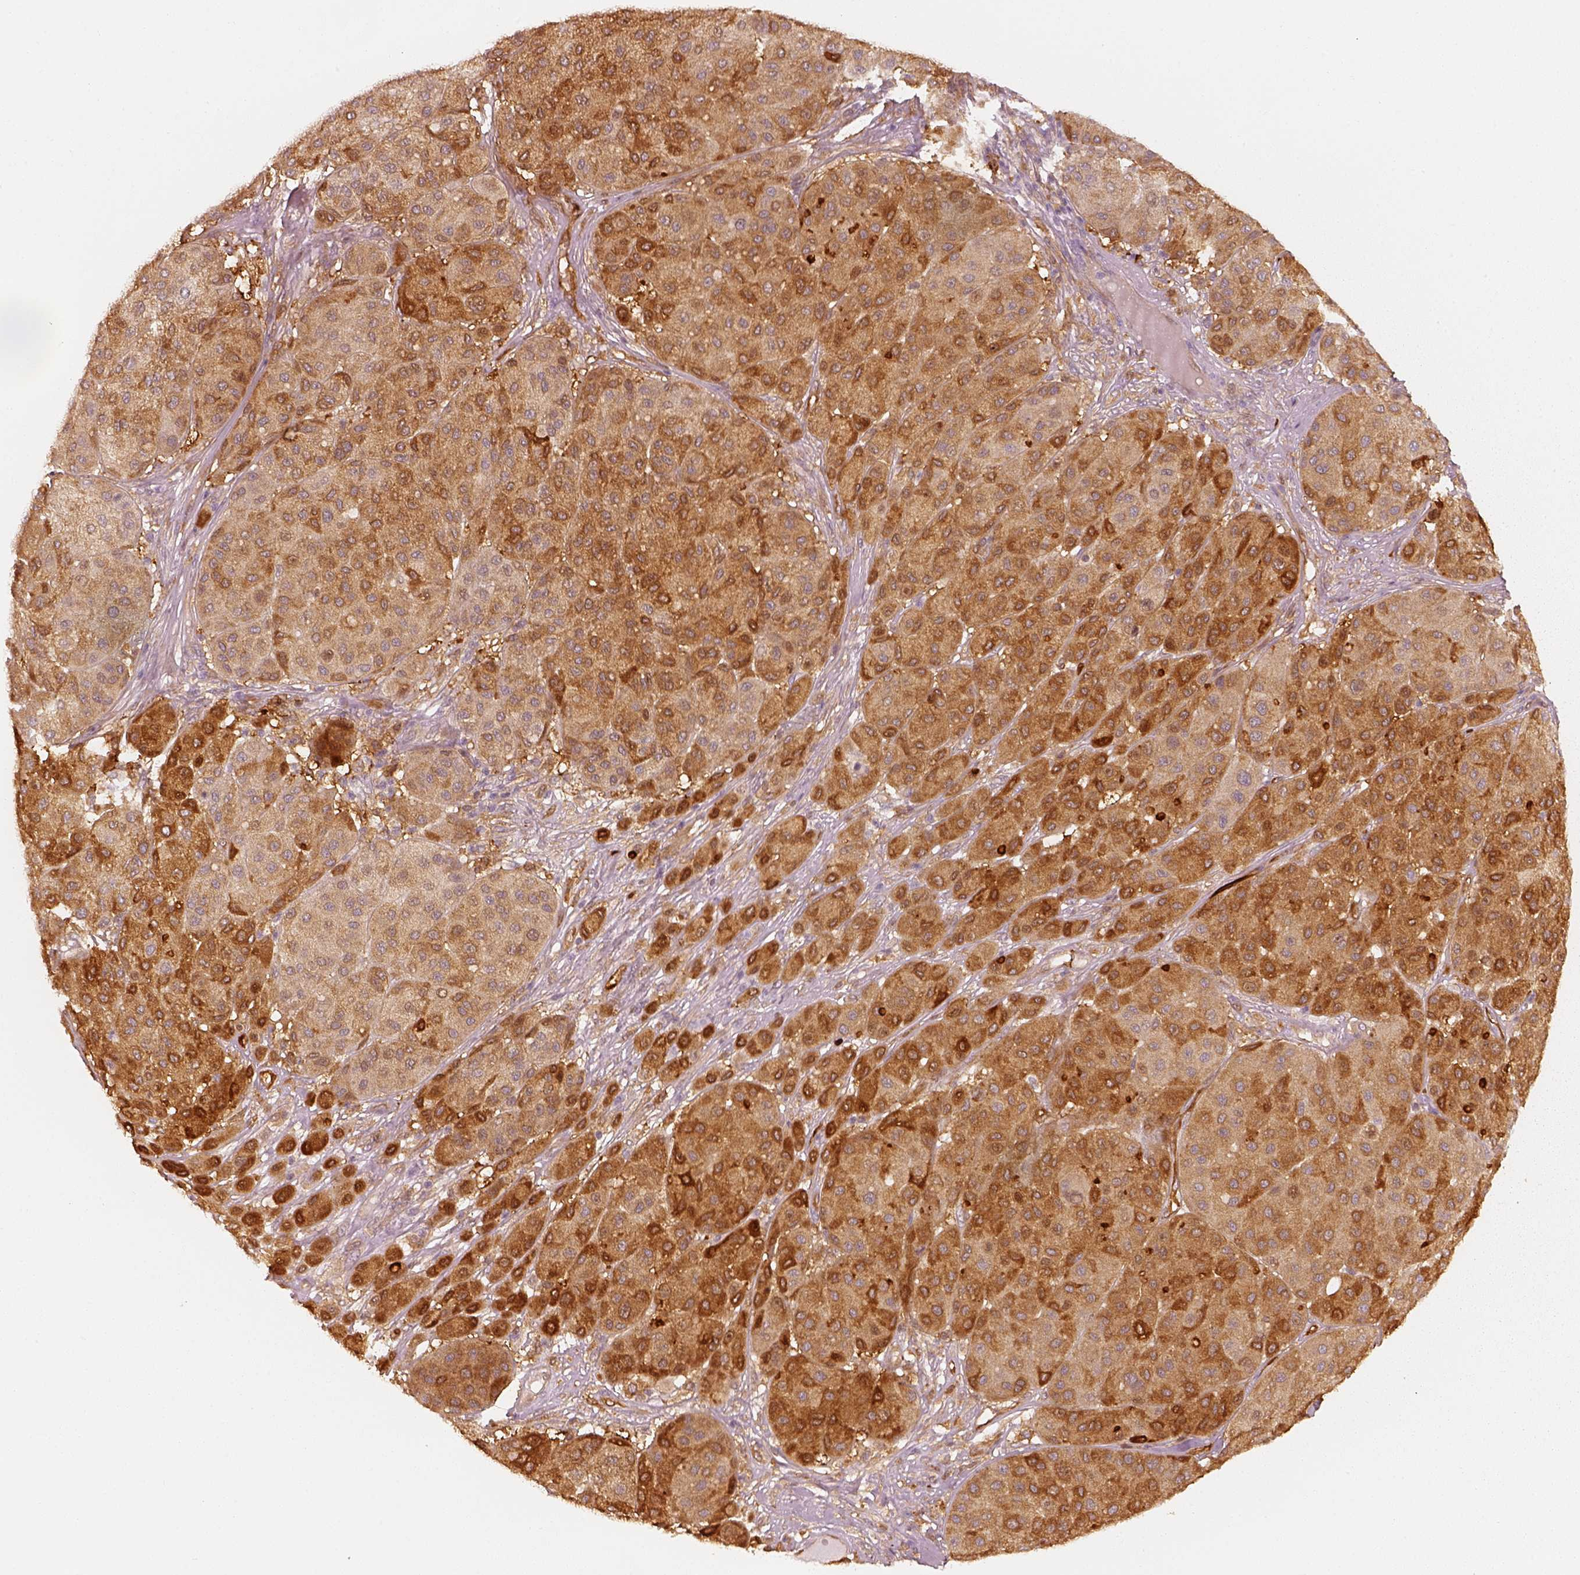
{"staining": {"intensity": "moderate", "quantity": ">75%", "location": "cytoplasmic/membranous"}, "tissue": "melanoma", "cell_type": "Tumor cells", "image_type": "cancer", "snomed": [{"axis": "morphology", "description": "Malignant melanoma, Metastatic site"}, {"axis": "topography", "description": "Smooth muscle"}], "caption": "Protein expression analysis of malignant melanoma (metastatic site) displays moderate cytoplasmic/membranous staining in about >75% of tumor cells. The staining was performed using DAB (3,3'-diaminobenzidine), with brown indicating positive protein expression. Nuclei are stained blue with hematoxylin.", "gene": "FSCN1", "patient": {"sex": "male", "age": 41}}